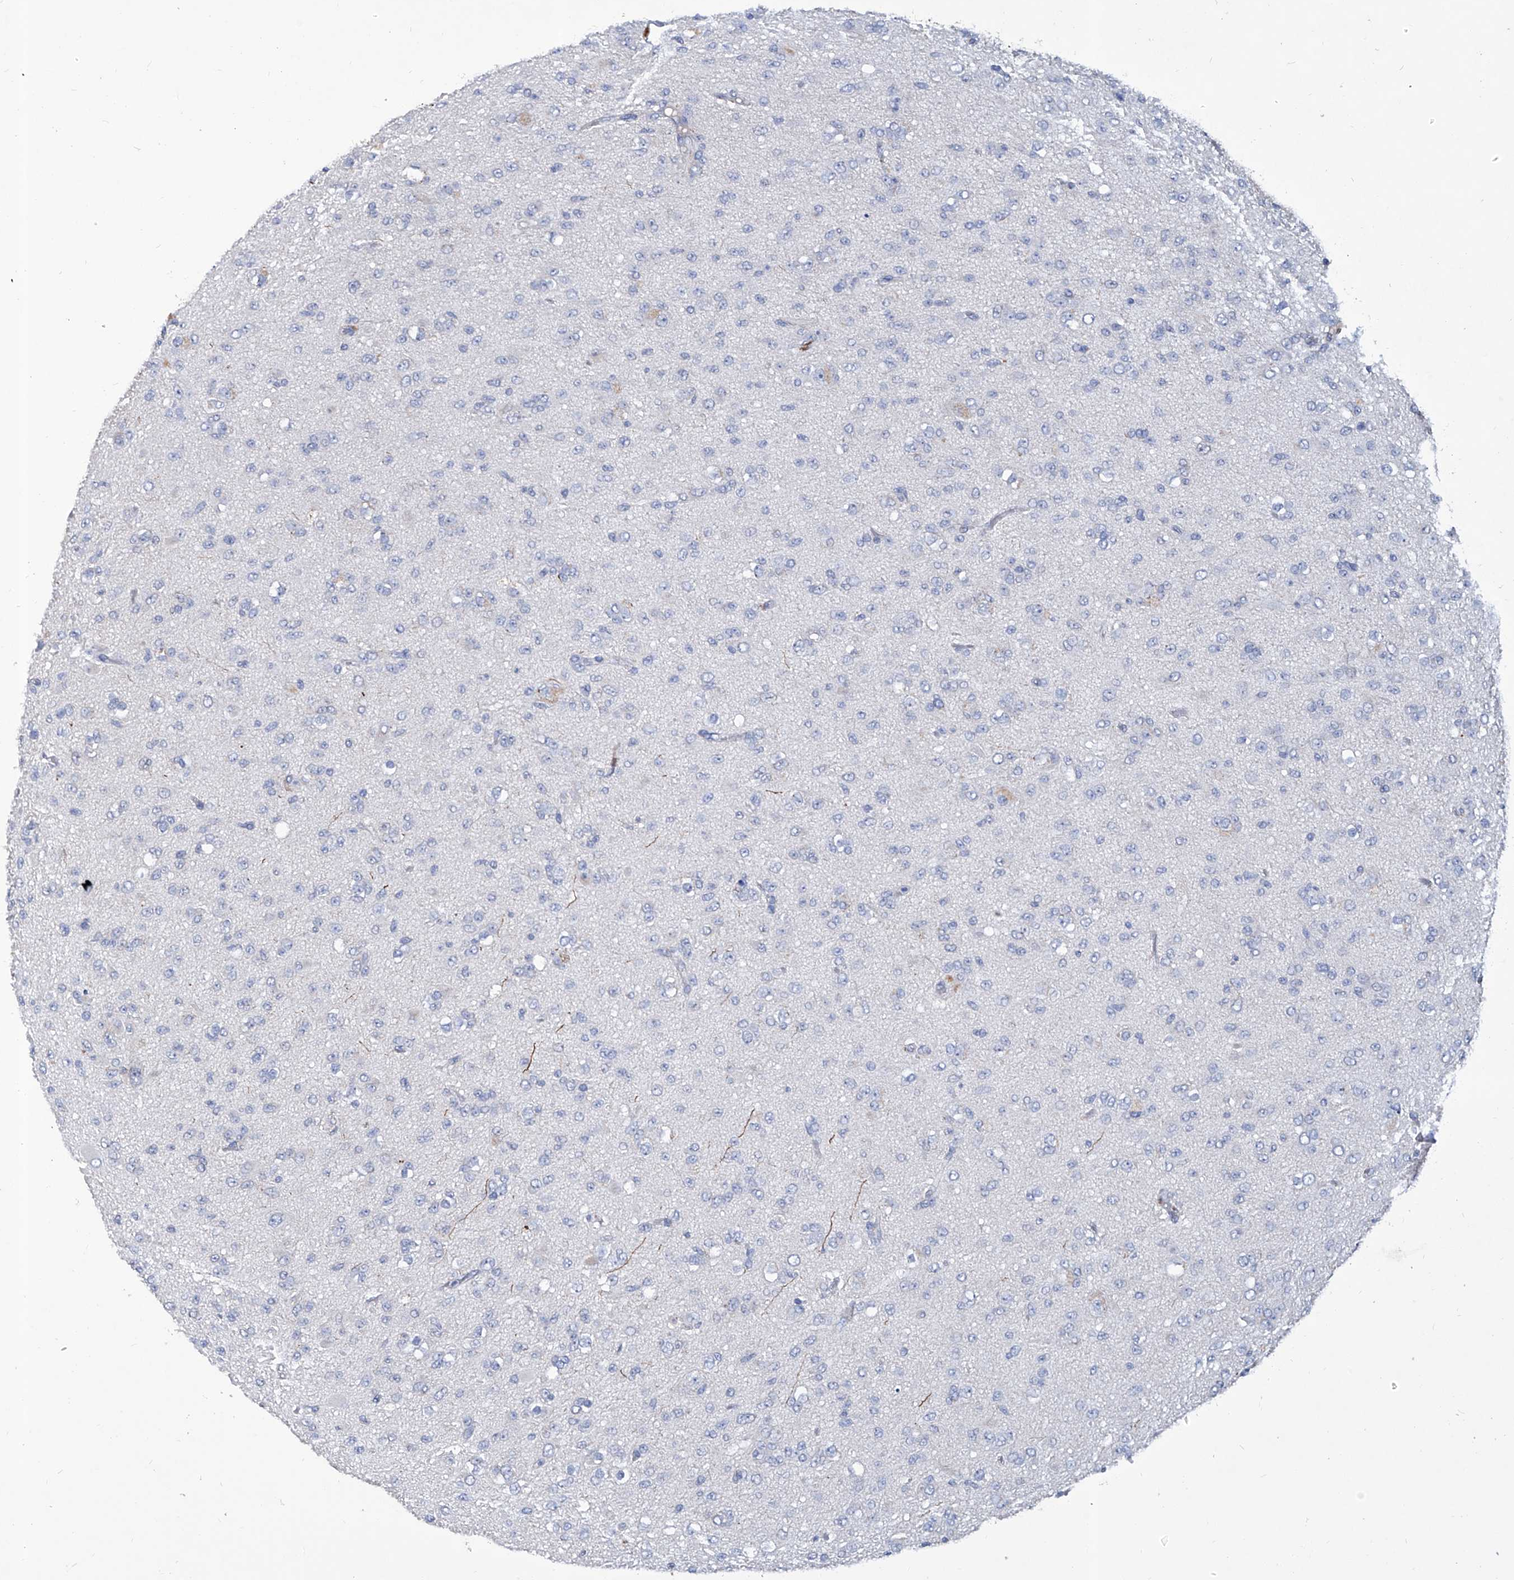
{"staining": {"intensity": "negative", "quantity": "none", "location": "none"}, "tissue": "glioma", "cell_type": "Tumor cells", "image_type": "cancer", "snomed": [{"axis": "morphology", "description": "Glioma, malignant, Low grade"}, {"axis": "topography", "description": "Brain"}], "caption": "The histopathology image shows no staining of tumor cells in glioma.", "gene": "KLHL17", "patient": {"sex": "male", "age": 65}}